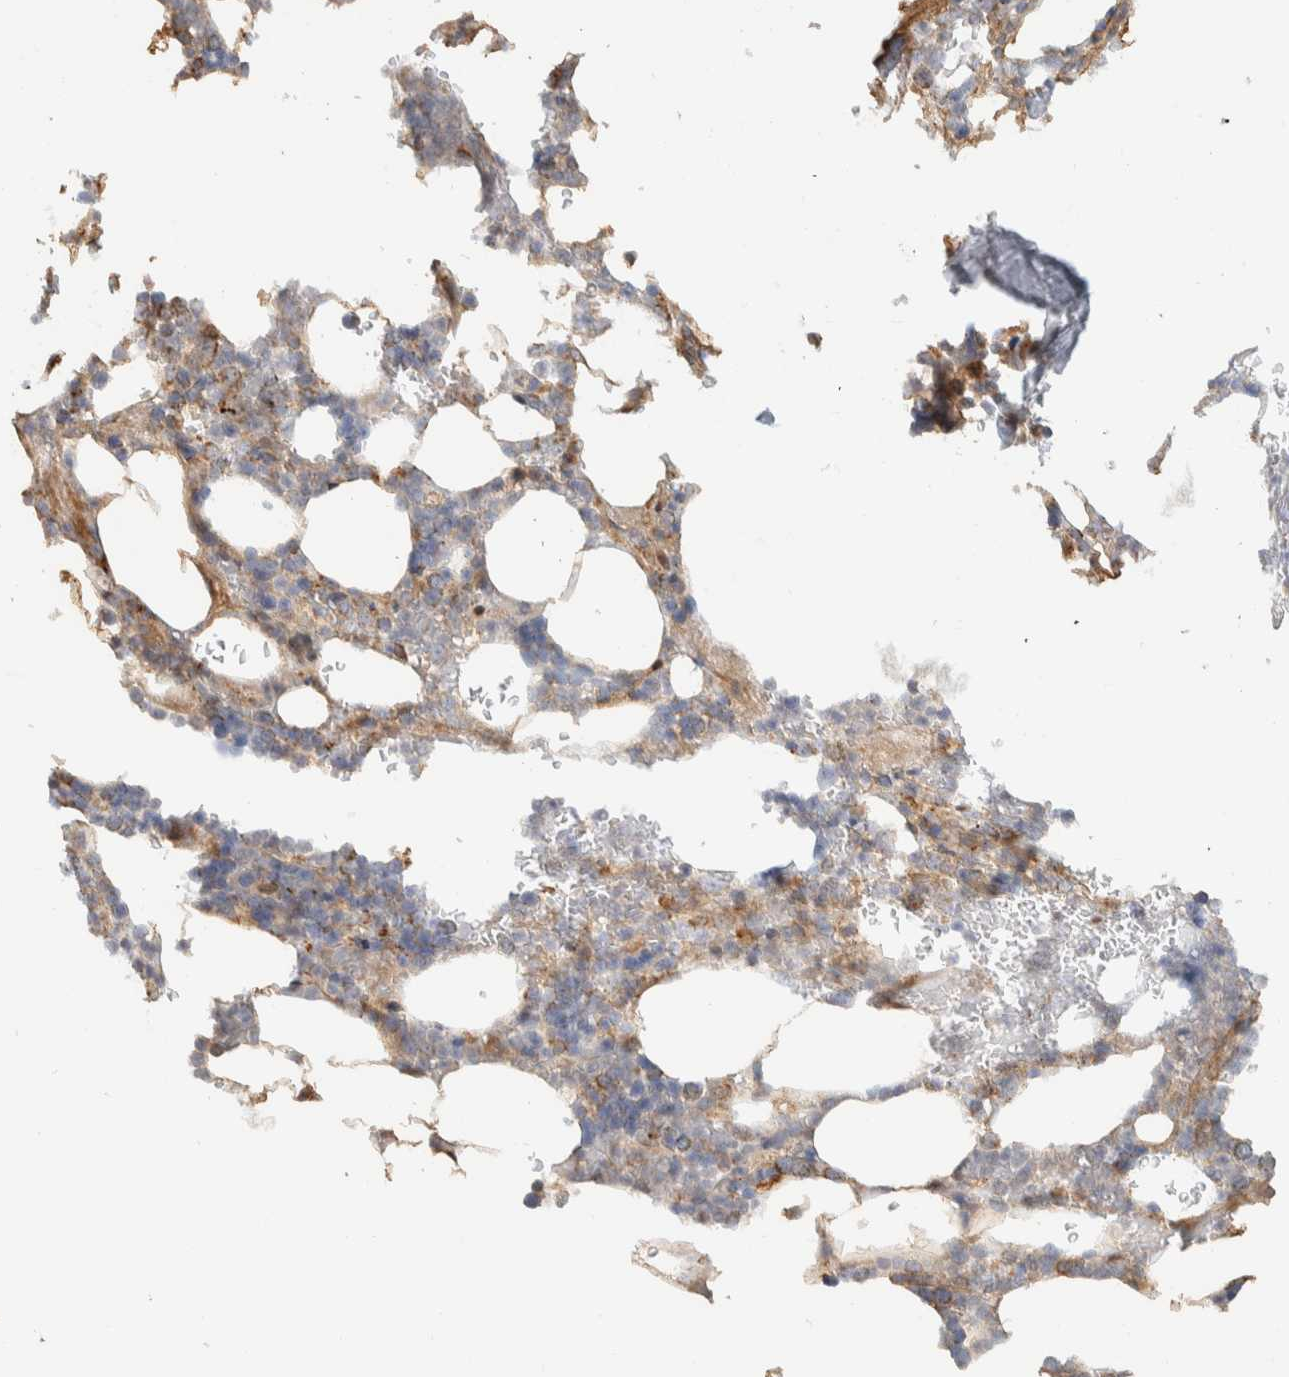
{"staining": {"intensity": "weak", "quantity": "25%-75%", "location": "cytoplasmic/membranous"}, "tissue": "bone marrow", "cell_type": "Hematopoietic cells", "image_type": "normal", "snomed": [{"axis": "morphology", "description": "Normal tissue, NOS"}, {"axis": "topography", "description": "Bone marrow"}], "caption": "Bone marrow was stained to show a protein in brown. There is low levels of weak cytoplasmic/membranous positivity in about 25%-75% of hematopoietic cells. (DAB (3,3'-diaminobenzidine) IHC, brown staining for protein, blue staining for nuclei).", "gene": "KIF9", "patient": {"sex": "female", "age": 81}}